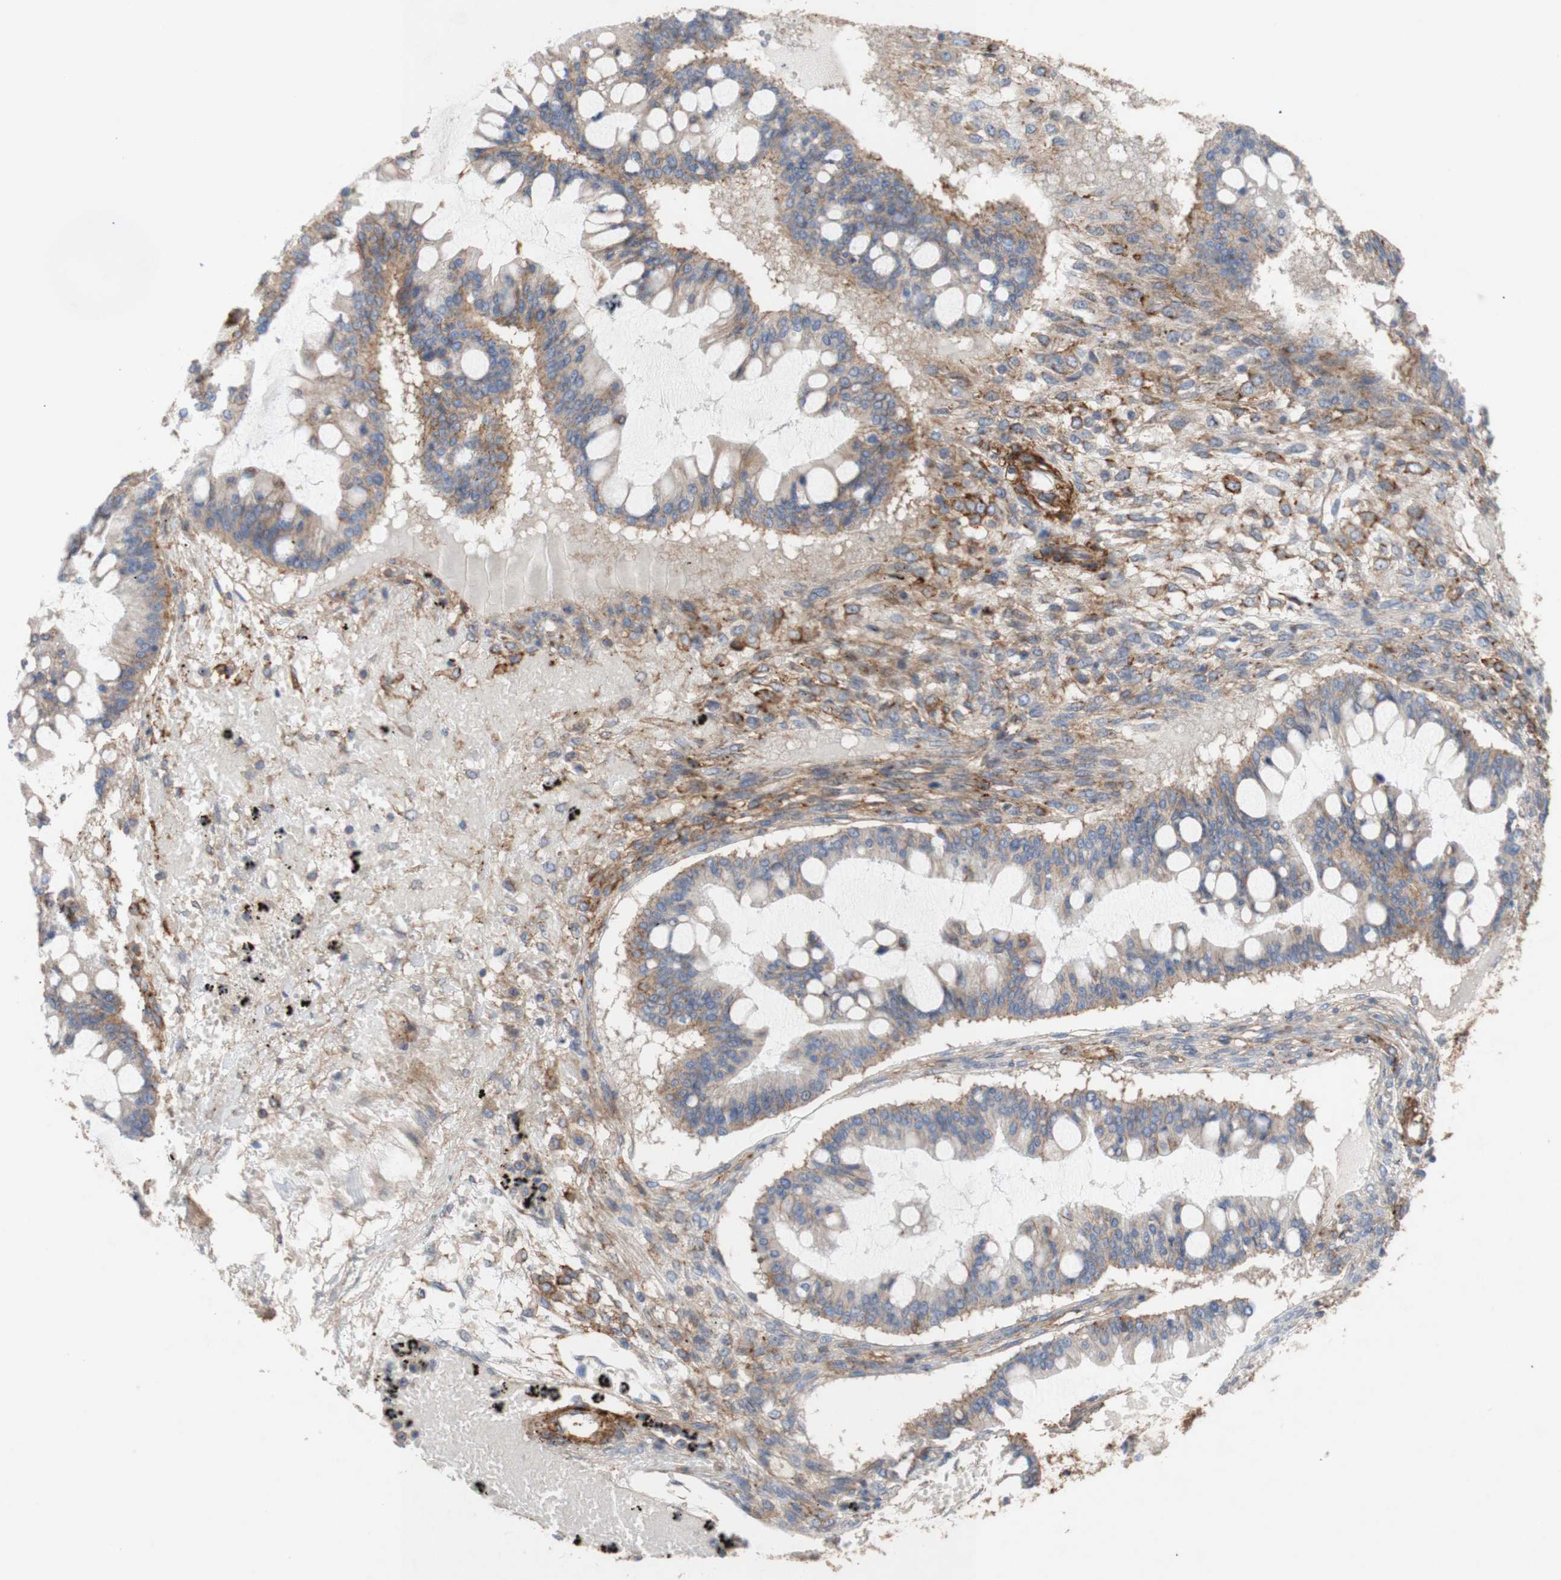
{"staining": {"intensity": "weak", "quantity": "25%-75%", "location": "cytoplasmic/membranous"}, "tissue": "ovarian cancer", "cell_type": "Tumor cells", "image_type": "cancer", "snomed": [{"axis": "morphology", "description": "Cystadenocarcinoma, mucinous, NOS"}, {"axis": "topography", "description": "Ovary"}], "caption": "This is a histology image of immunohistochemistry (IHC) staining of mucinous cystadenocarcinoma (ovarian), which shows weak expression in the cytoplasmic/membranous of tumor cells.", "gene": "ATP2A3", "patient": {"sex": "female", "age": 73}}